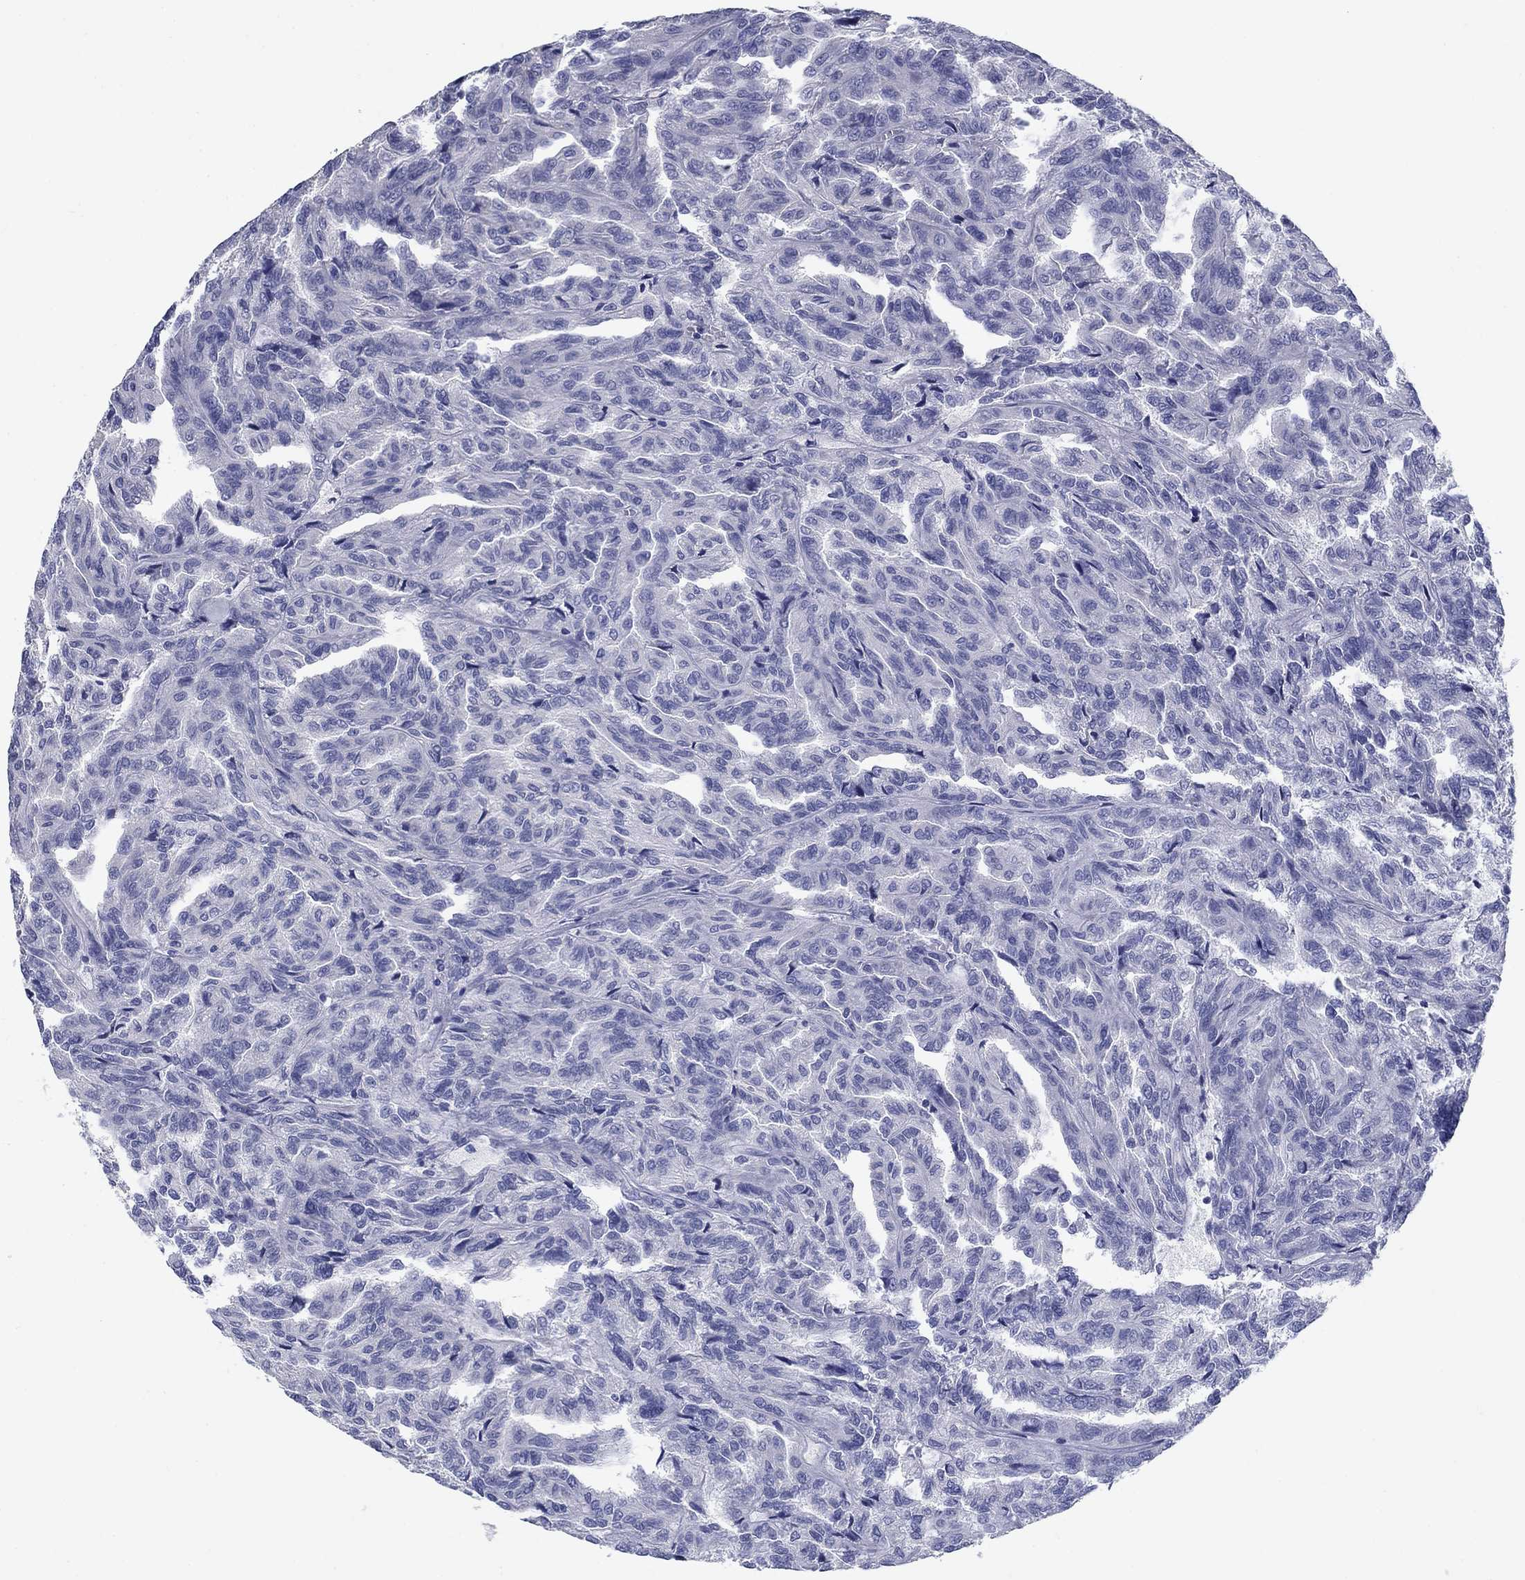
{"staining": {"intensity": "negative", "quantity": "none", "location": "none"}, "tissue": "renal cancer", "cell_type": "Tumor cells", "image_type": "cancer", "snomed": [{"axis": "morphology", "description": "Adenocarcinoma, NOS"}, {"axis": "topography", "description": "Kidney"}], "caption": "Image shows no significant protein expression in tumor cells of renal cancer (adenocarcinoma).", "gene": "PRKCG", "patient": {"sex": "male", "age": 79}}